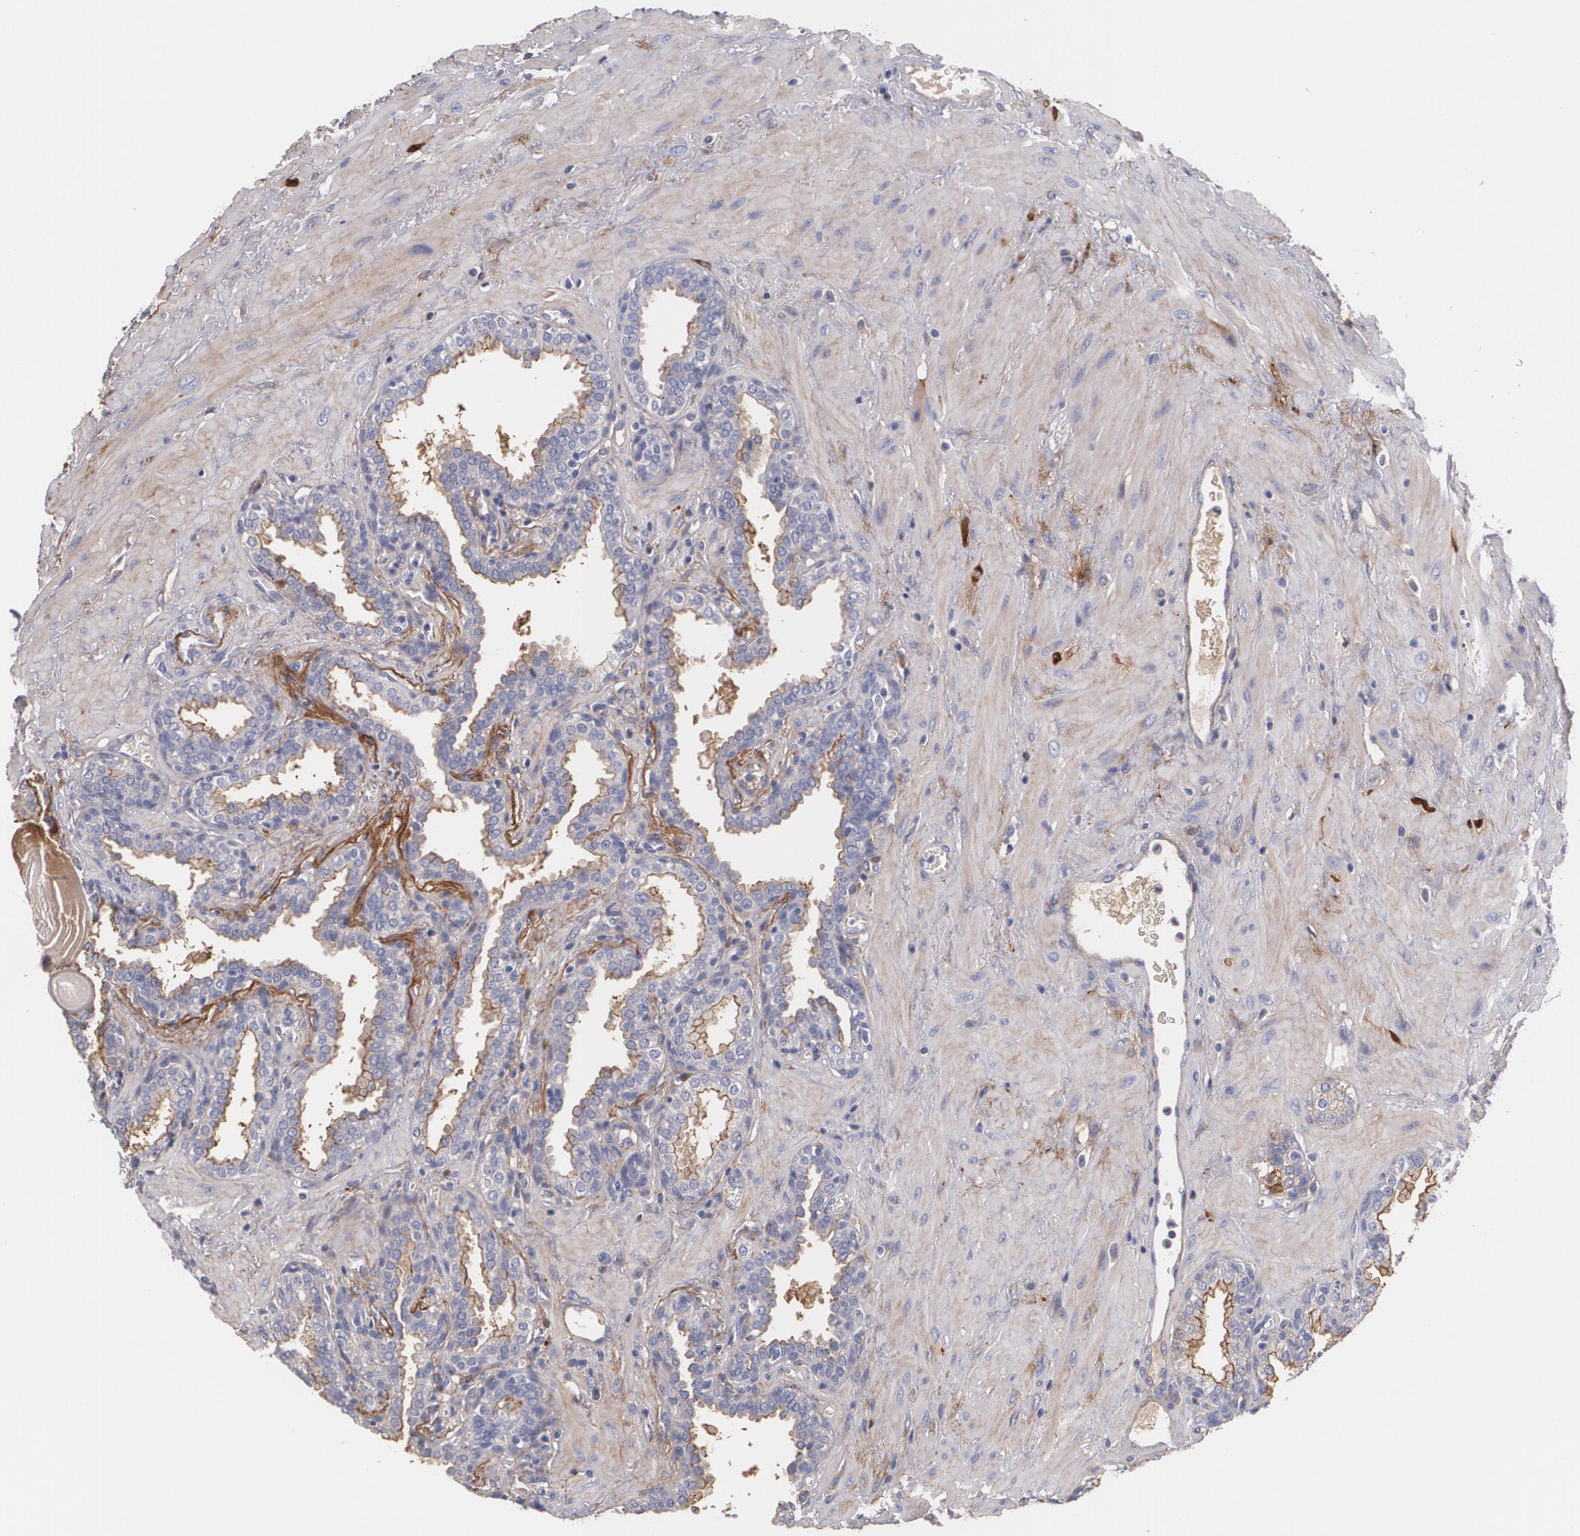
{"staining": {"intensity": "negative", "quantity": "none", "location": "none"}, "tissue": "prostate", "cell_type": "Glandular cells", "image_type": "normal", "snomed": [{"axis": "morphology", "description": "Normal tissue, NOS"}, {"axis": "topography", "description": "Prostate"}], "caption": "The immunohistochemistry histopathology image has no significant positivity in glandular cells of prostate. Brightfield microscopy of immunohistochemistry stained with DAB (brown) and hematoxylin (blue), captured at high magnification.", "gene": "FBLN1", "patient": {"sex": "male", "age": 51}}